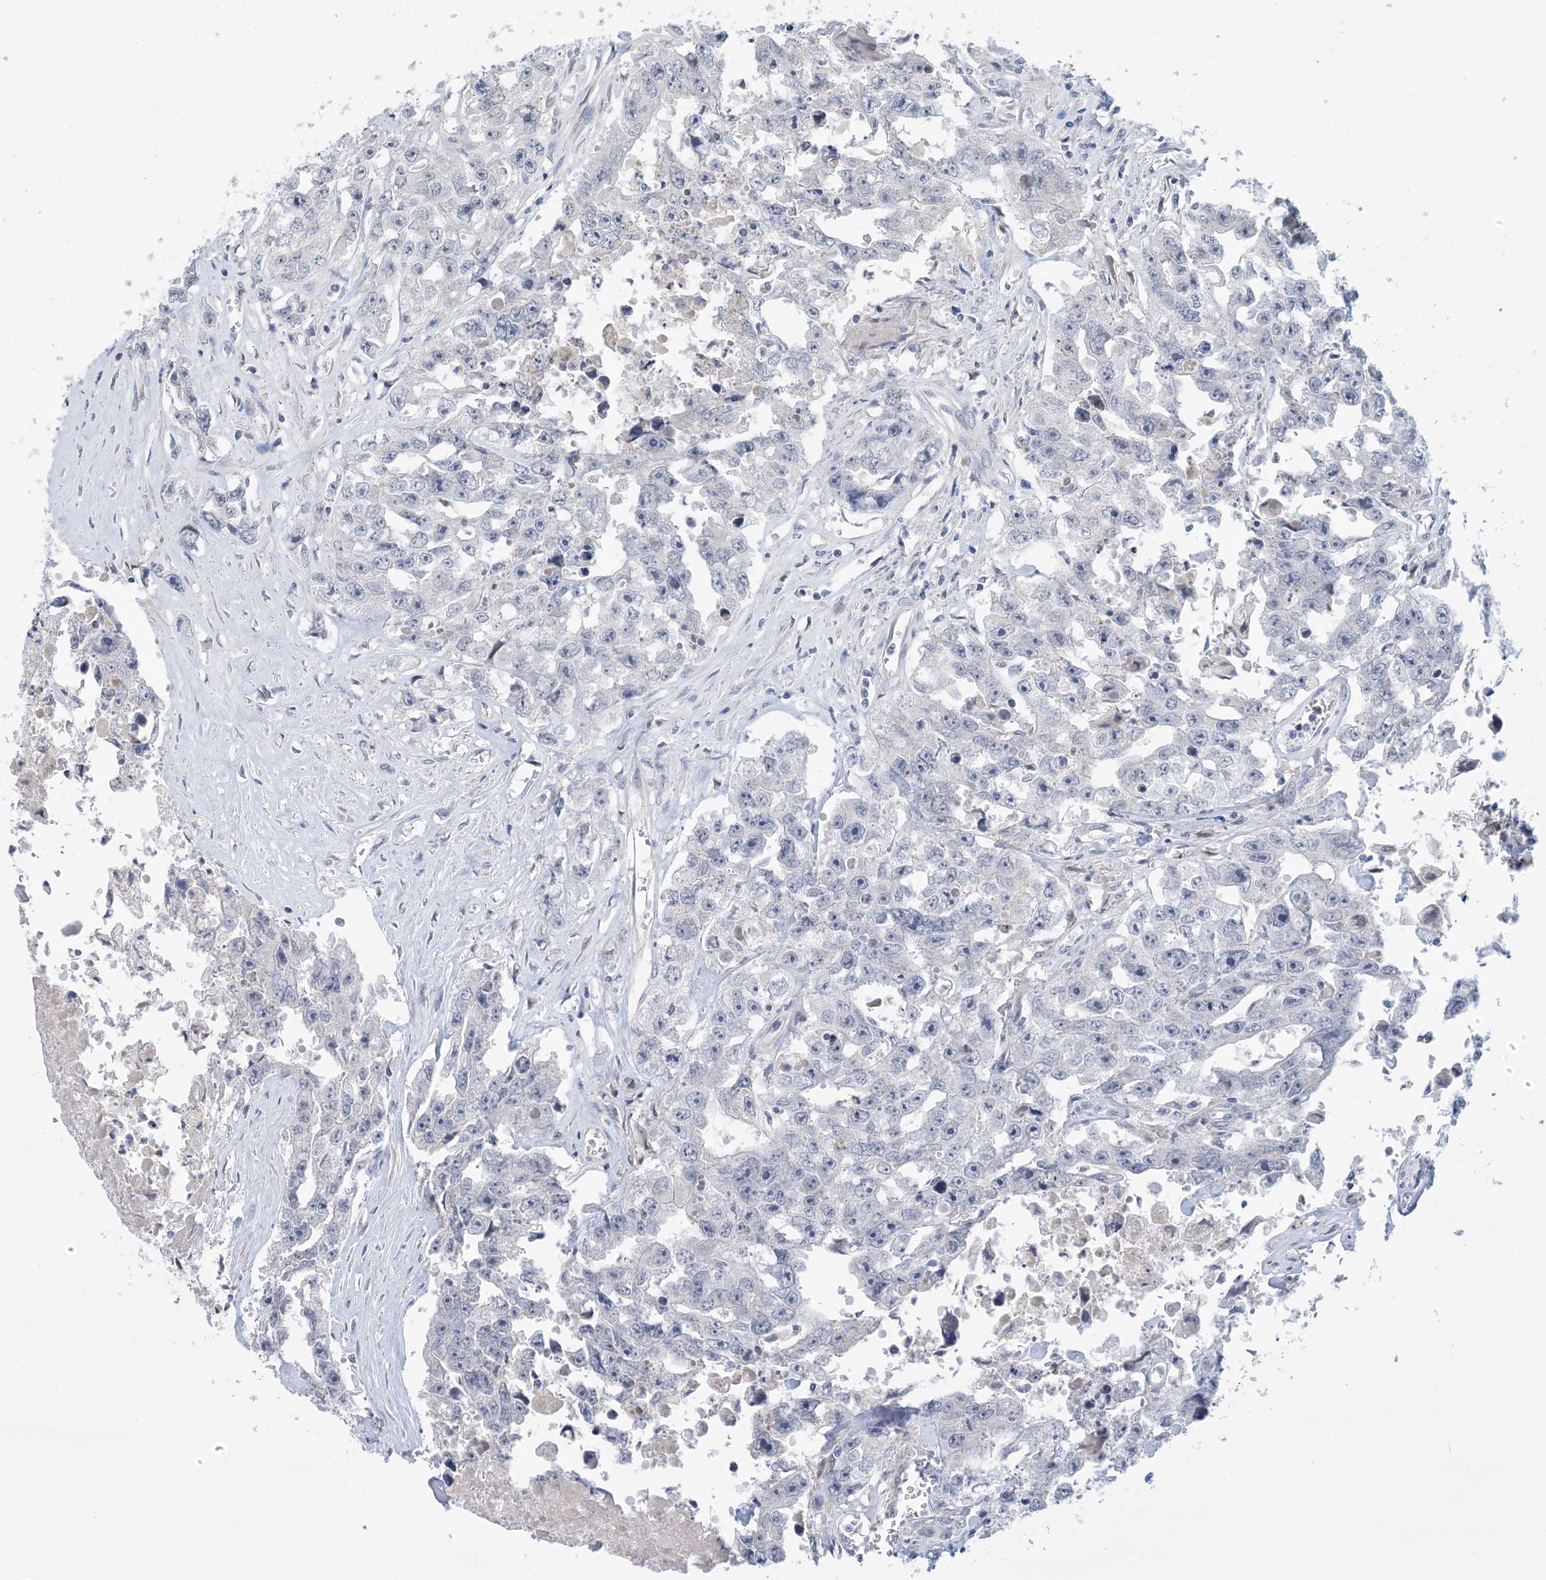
{"staining": {"intensity": "negative", "quantity": "none", "location": "none"}, "tissue": "testis cancer", "cell_type": "Tumor cells", "image_type": "cancer", "snomed": [{"axis": "morphology", "description": "Seminoma, NOS"}, {"axis": "morphology", "description": "Carcinoma, Embryonal, NOS"}, {"axis": "topography", "description": "Testis"}], "caption": "Tumor cells are negative for brown protein staining in seminoma (testis). (DAB immunohistochemistry (IHC), high magnification).", "gene": "TTYH1", "patient": {"sex": "male", "age": 43}}